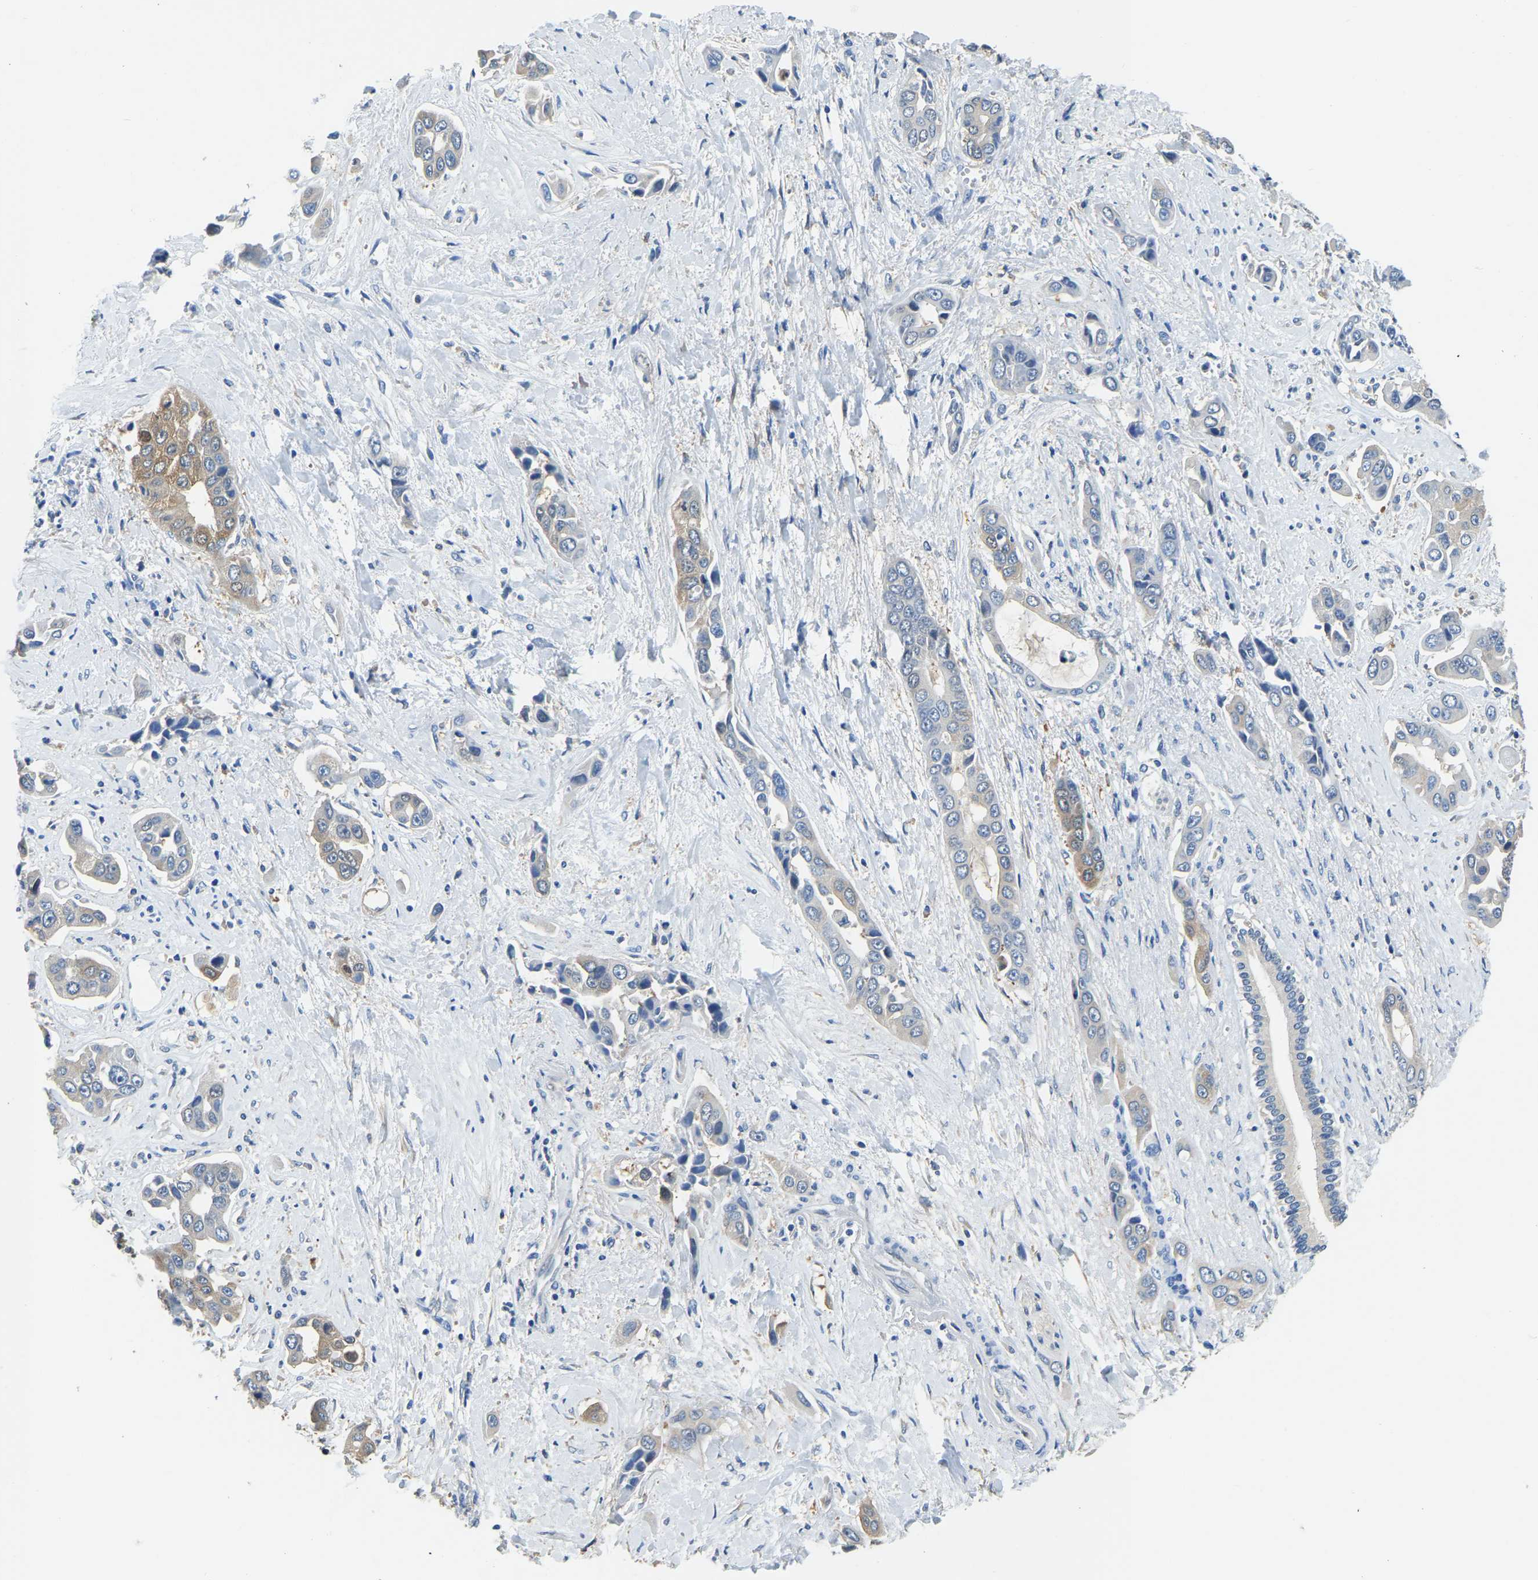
{"staining": {"intensity": "moderate", "quantity": "<25%", "location": "cytoplasmic/membranous"}, "tissue": "liver cancer", "cell_type": "Tumor cells", "image_type": "cancer", "snomed": [{"axis": "morphology", "description": "Cholangiocarcinoma"}, {"axis": "topography", "description": "Liver"}], "caption": "An image of human cholangiocarcinoma (liver) stained for a protein exhibits moderate cytoplasmic/membranous brown staining in tumor cells.", "gene": "ZDHHC13", "patient": {"sex": "female", "age": 52}}